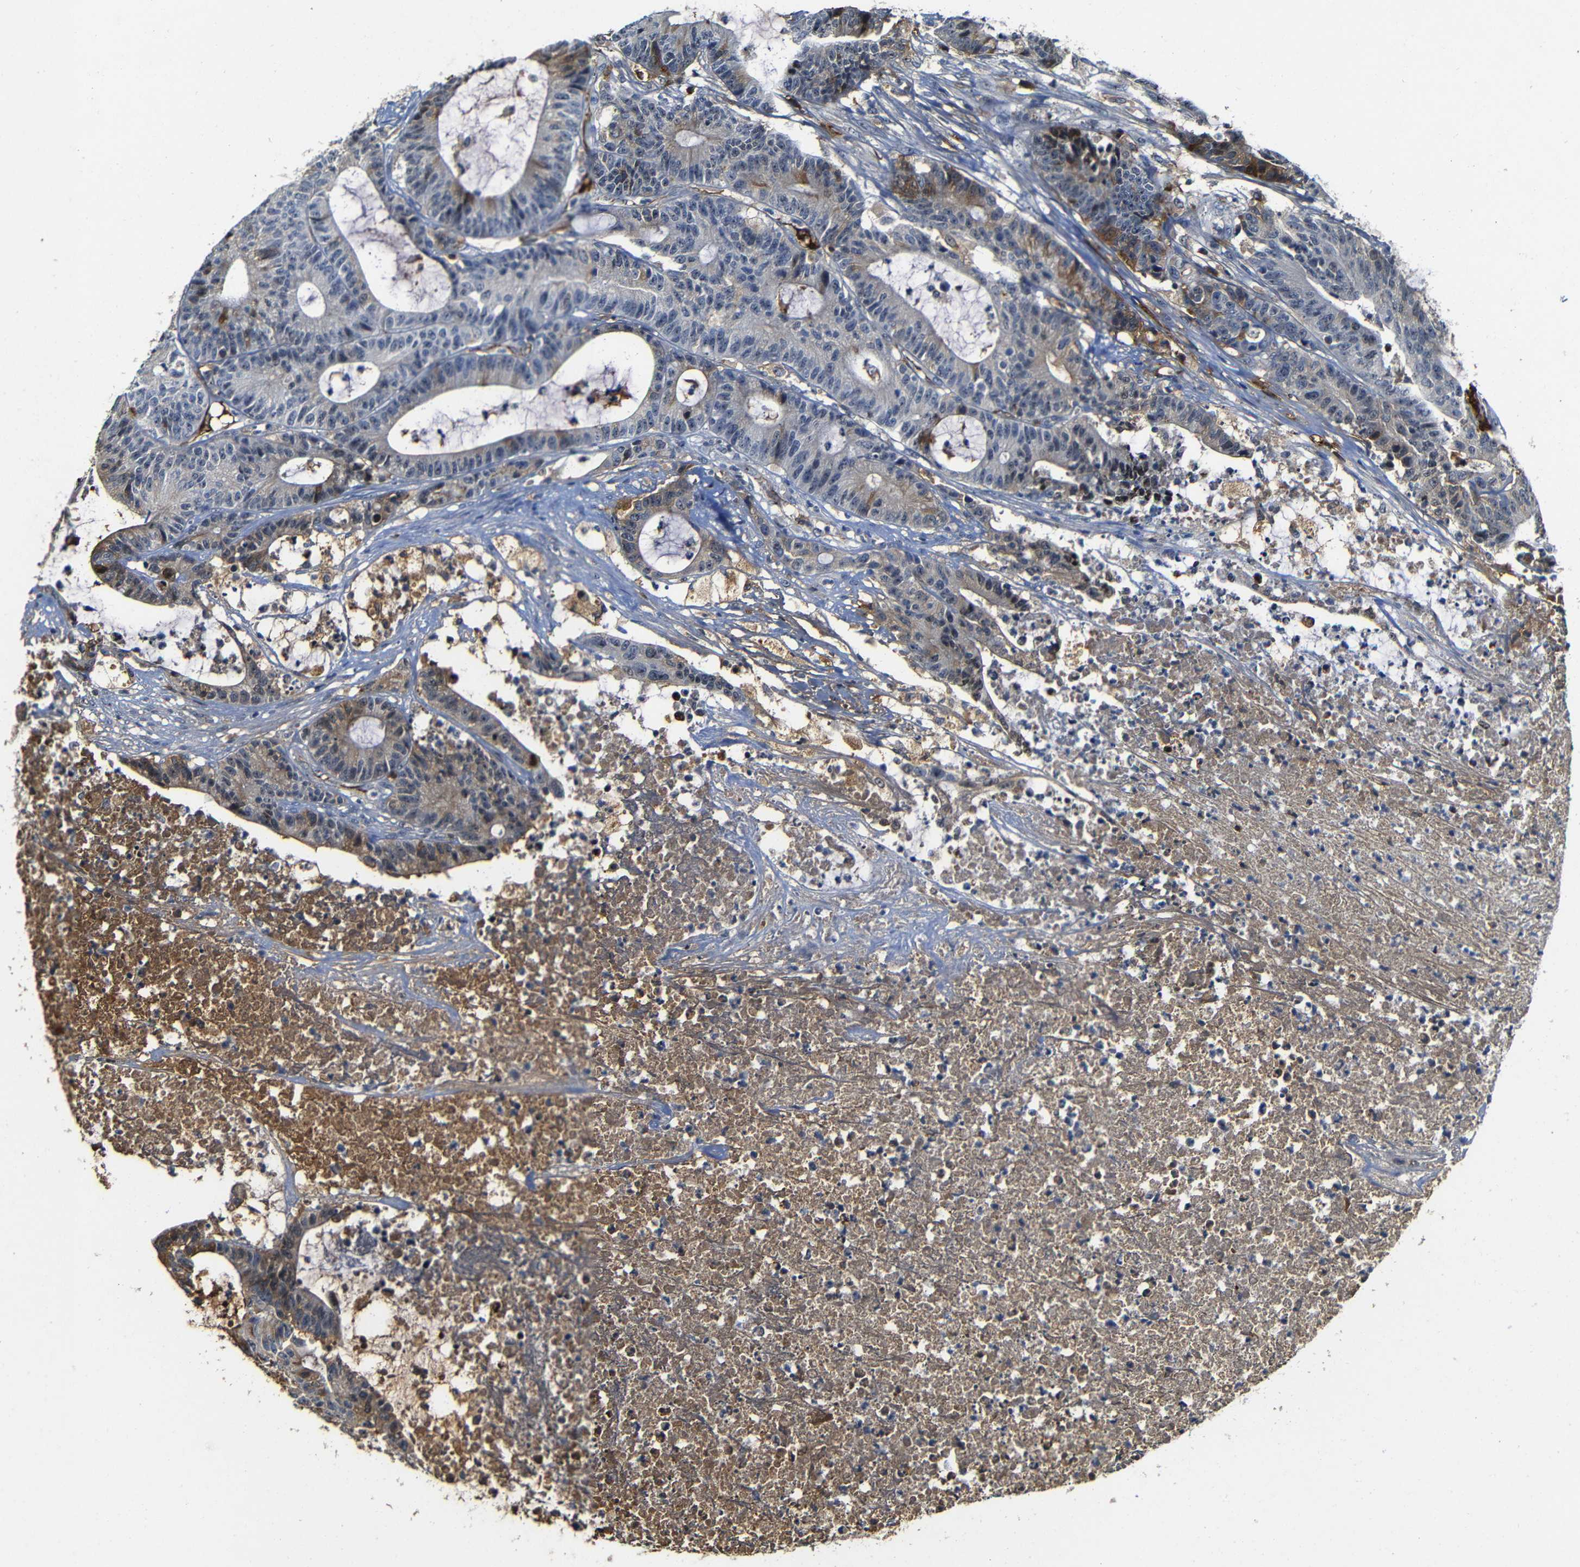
{"staining": {"intensity": "moderate", "quantity": "25%-75%", "location": "cytoplasmic/membranous"}, "tissue": "colorectal cancer", "cell_type": "Tumor cells", "image_type": "cancer", "snomed": [{"axis": "morphology", "description": "Adenocarcinoma, NOS"}, {"axis": "topography", "description": "Colon"}], "caption": "Protein staining of colorectal cancer (adenocarcinoma) tissue shows moderate cytoplasmic/membranous expression in approximately 25%-75% of tumor cells. The protein of interest is shown in brown color, while the nuclei are stained blue.", "gene": "MYC", "patient": {"sex": "female", "age": 84}}